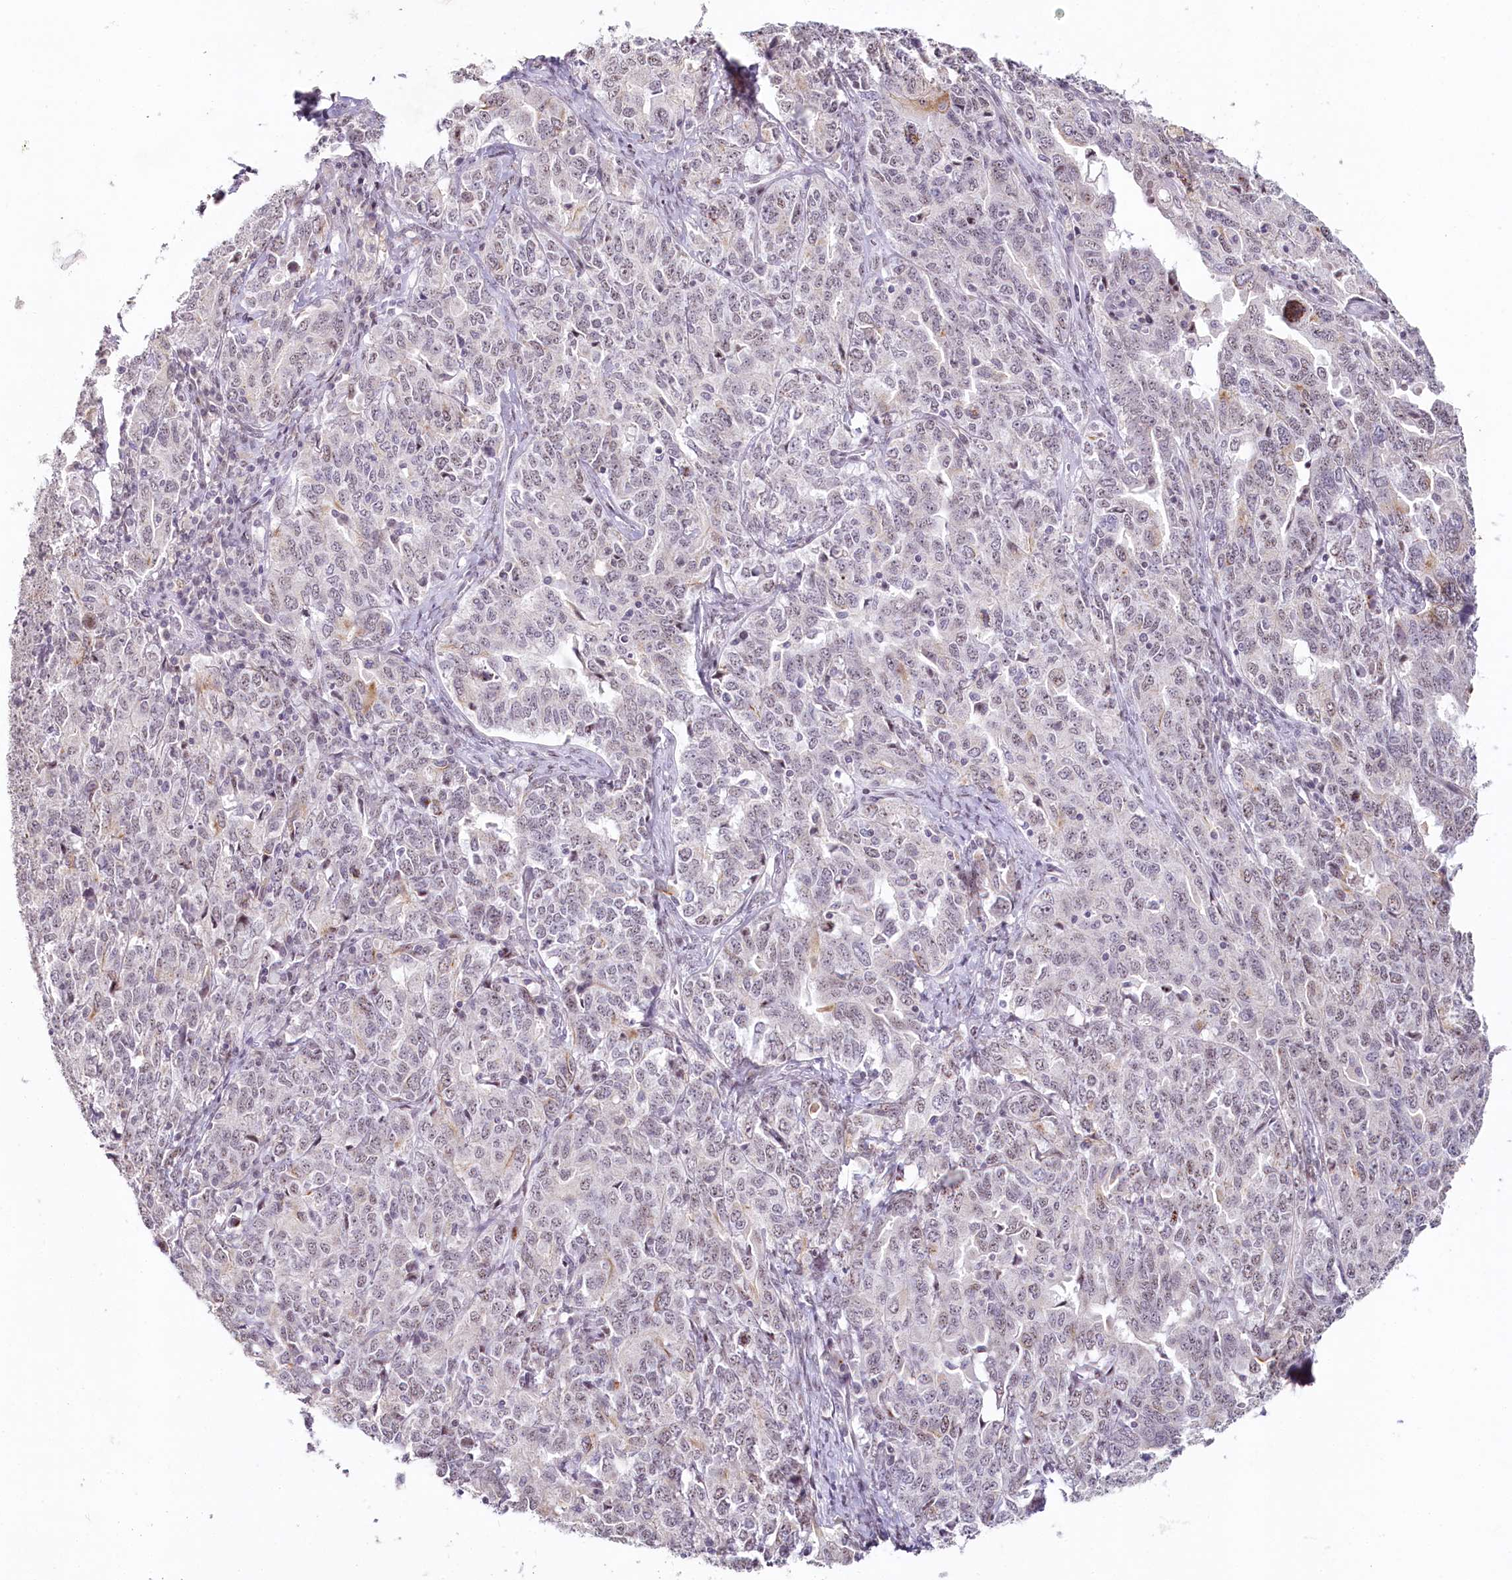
{"staining": {"intensity": "negative", "quantity": "none", "location": "none"}, "tissue": "ovarian cancer", "cell_type": "Tumor cells", "image_type": "cancer", "snomed": [{"axis": "morphology", "description": "Carcinoma, endometroid"}, {"axis": "topography", "description": "Ovary"}], "caption": "Immunohistochemistry (IHC) of ovarian endometroid carcinoma shows no staining in tumor cells. (Brightfield microscopy of DAB immunohistochemistry (IHC) at high magnification).", "gene": "HPD", "patient": {"sex": "female", "age": 62}}